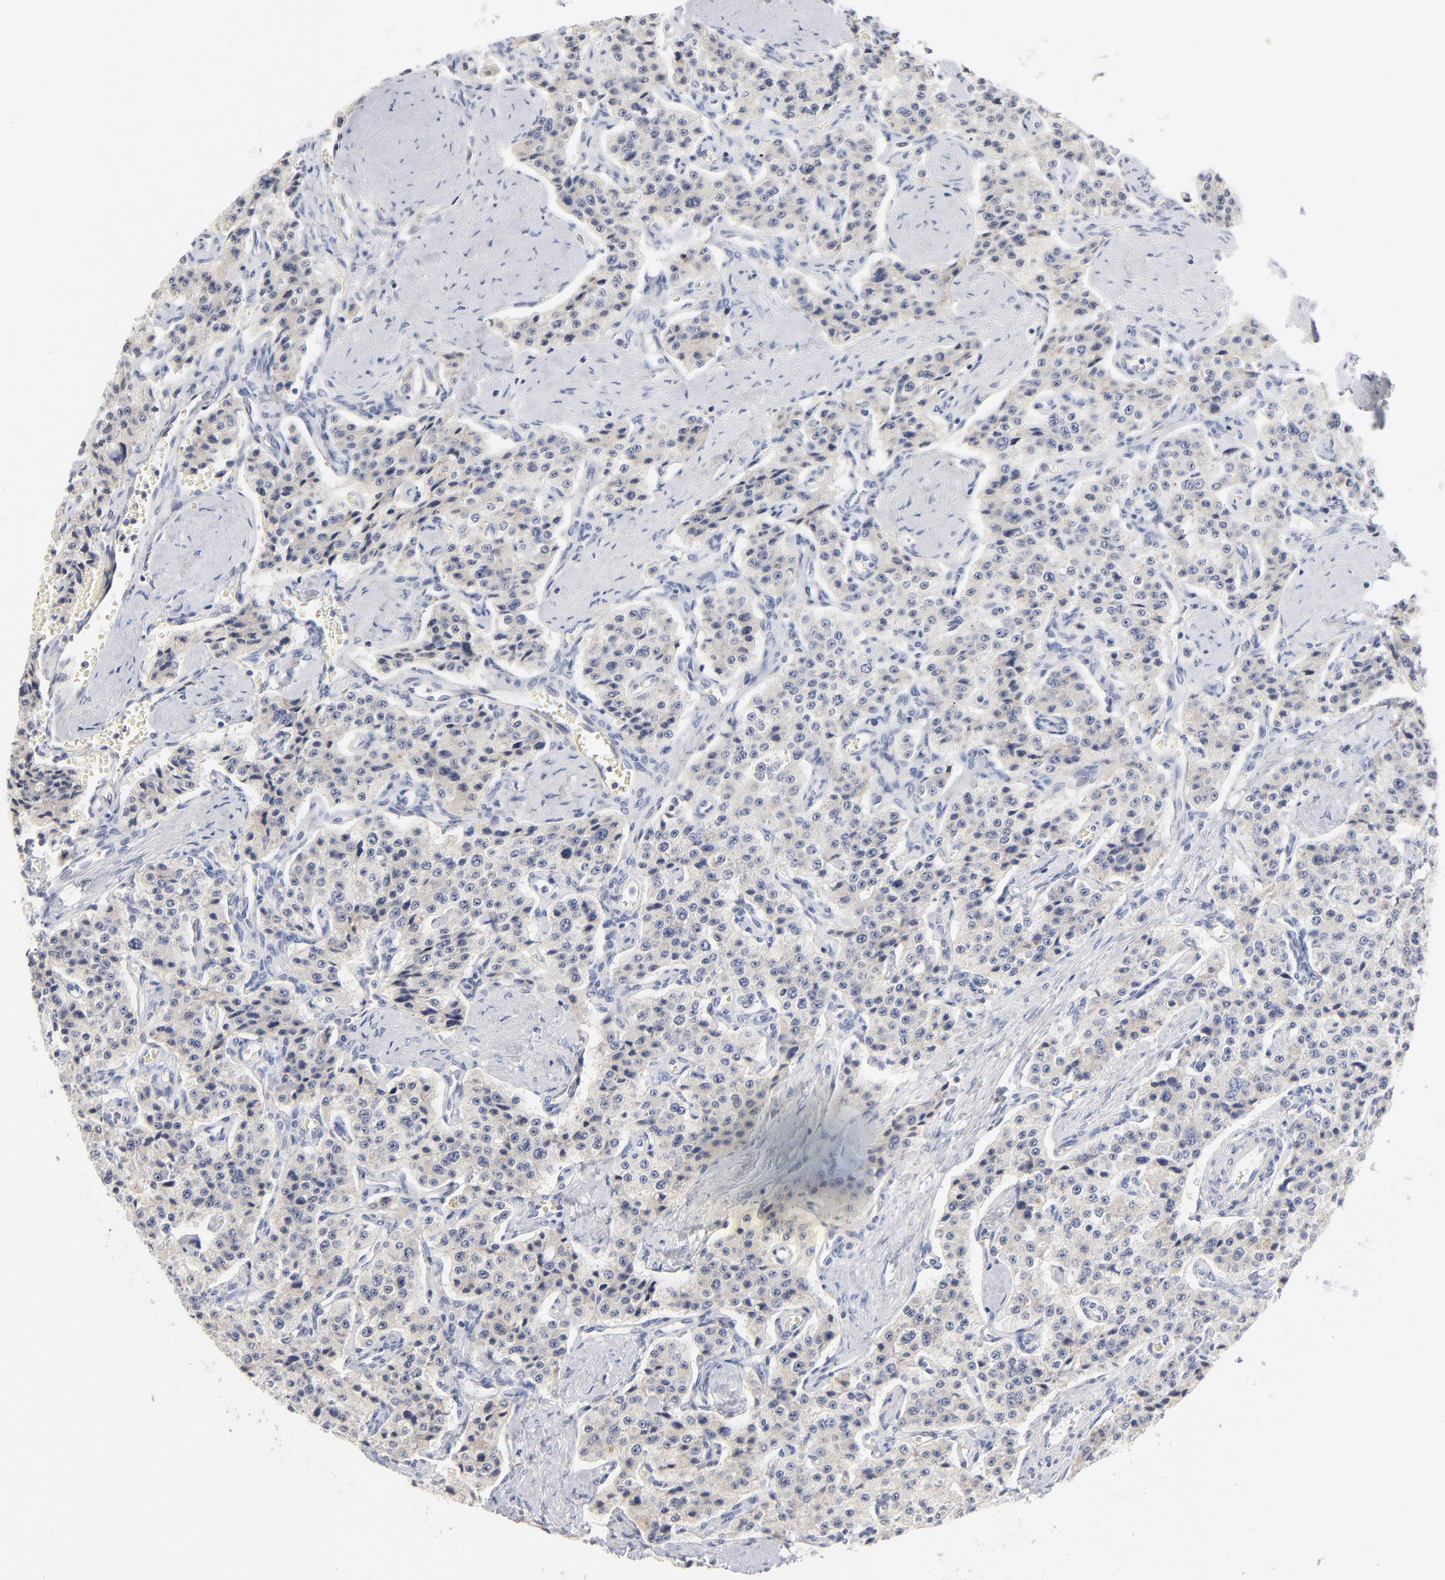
{"staining": {"intensity": "negative", "quantity": "none", "location": "none"}, "tissue": "carcinoid", "cell_type": "Tumor cells", "image_type": "cancer", "snomed": [{"axis": "morphology", "description": "Carcinoid, malignant, NOS"}, {"axis": "topography", "description": "Small intestine"}], "caption": "Image shows no protein expression in tumor cells of carcinoid (malignant) tissue.", "gene": "F12", "patient": {"sex": "male", "age": 52}}